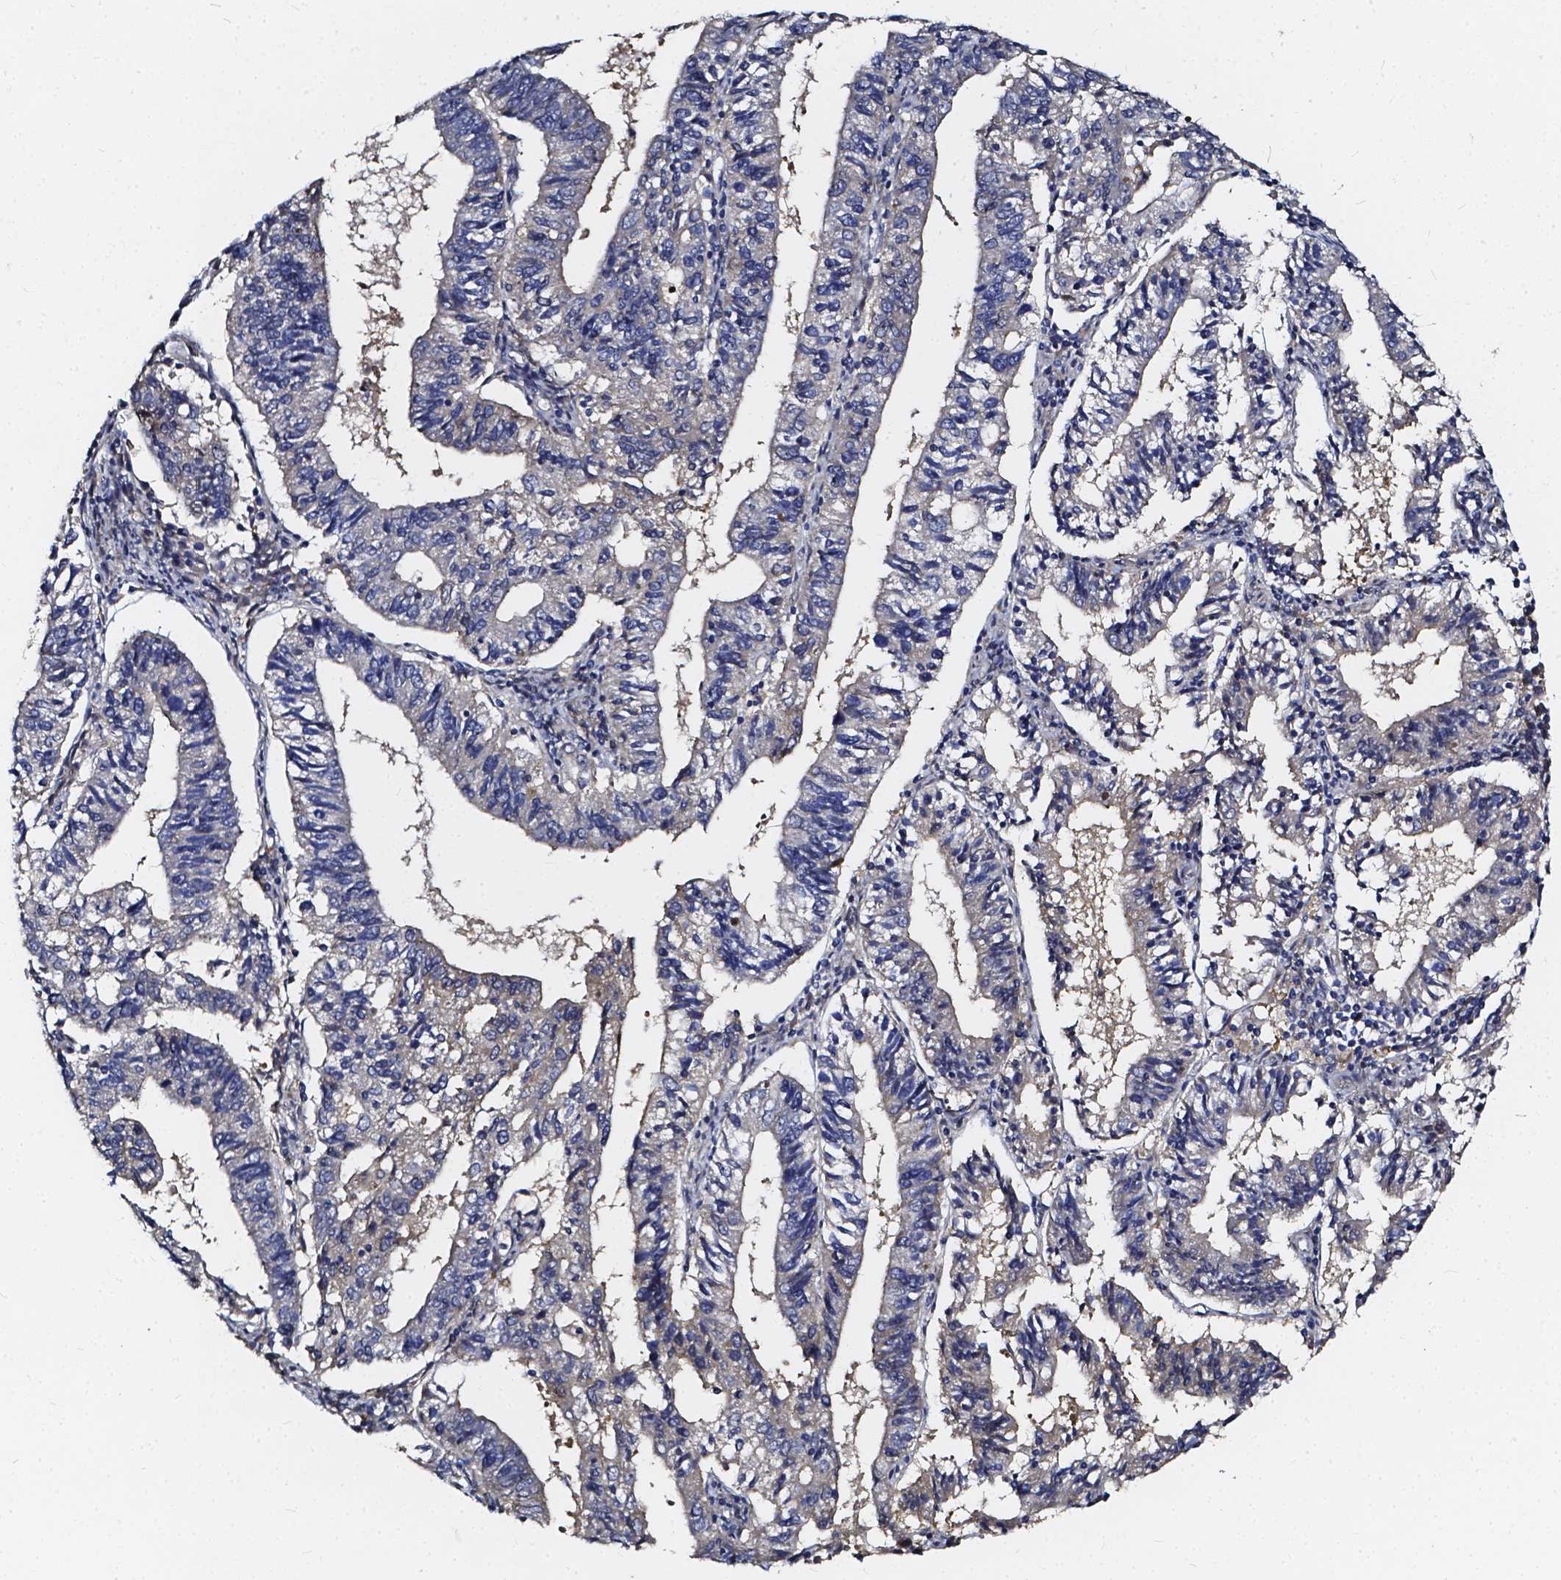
{"staining": {"intensity": "negative", "quantity": "none", "location": "none"}, "tissue": "endometrial cancer", "cell_type": "Tumor cells", "image_type": "cancer", "snomed": [{"axis": "morphology", "description": "Adenocarcinoma, NOS"}, {"axis": "topography", "description": "Endometrium"}], "caption": "DAB (3,3'-diaminobenzidine) immunohistochemical staining of endometrial cancer exhibits no significant staining in tumor cells.", "gene": "SOWAHA", "patient": {"sex": "female", "age": 82}}